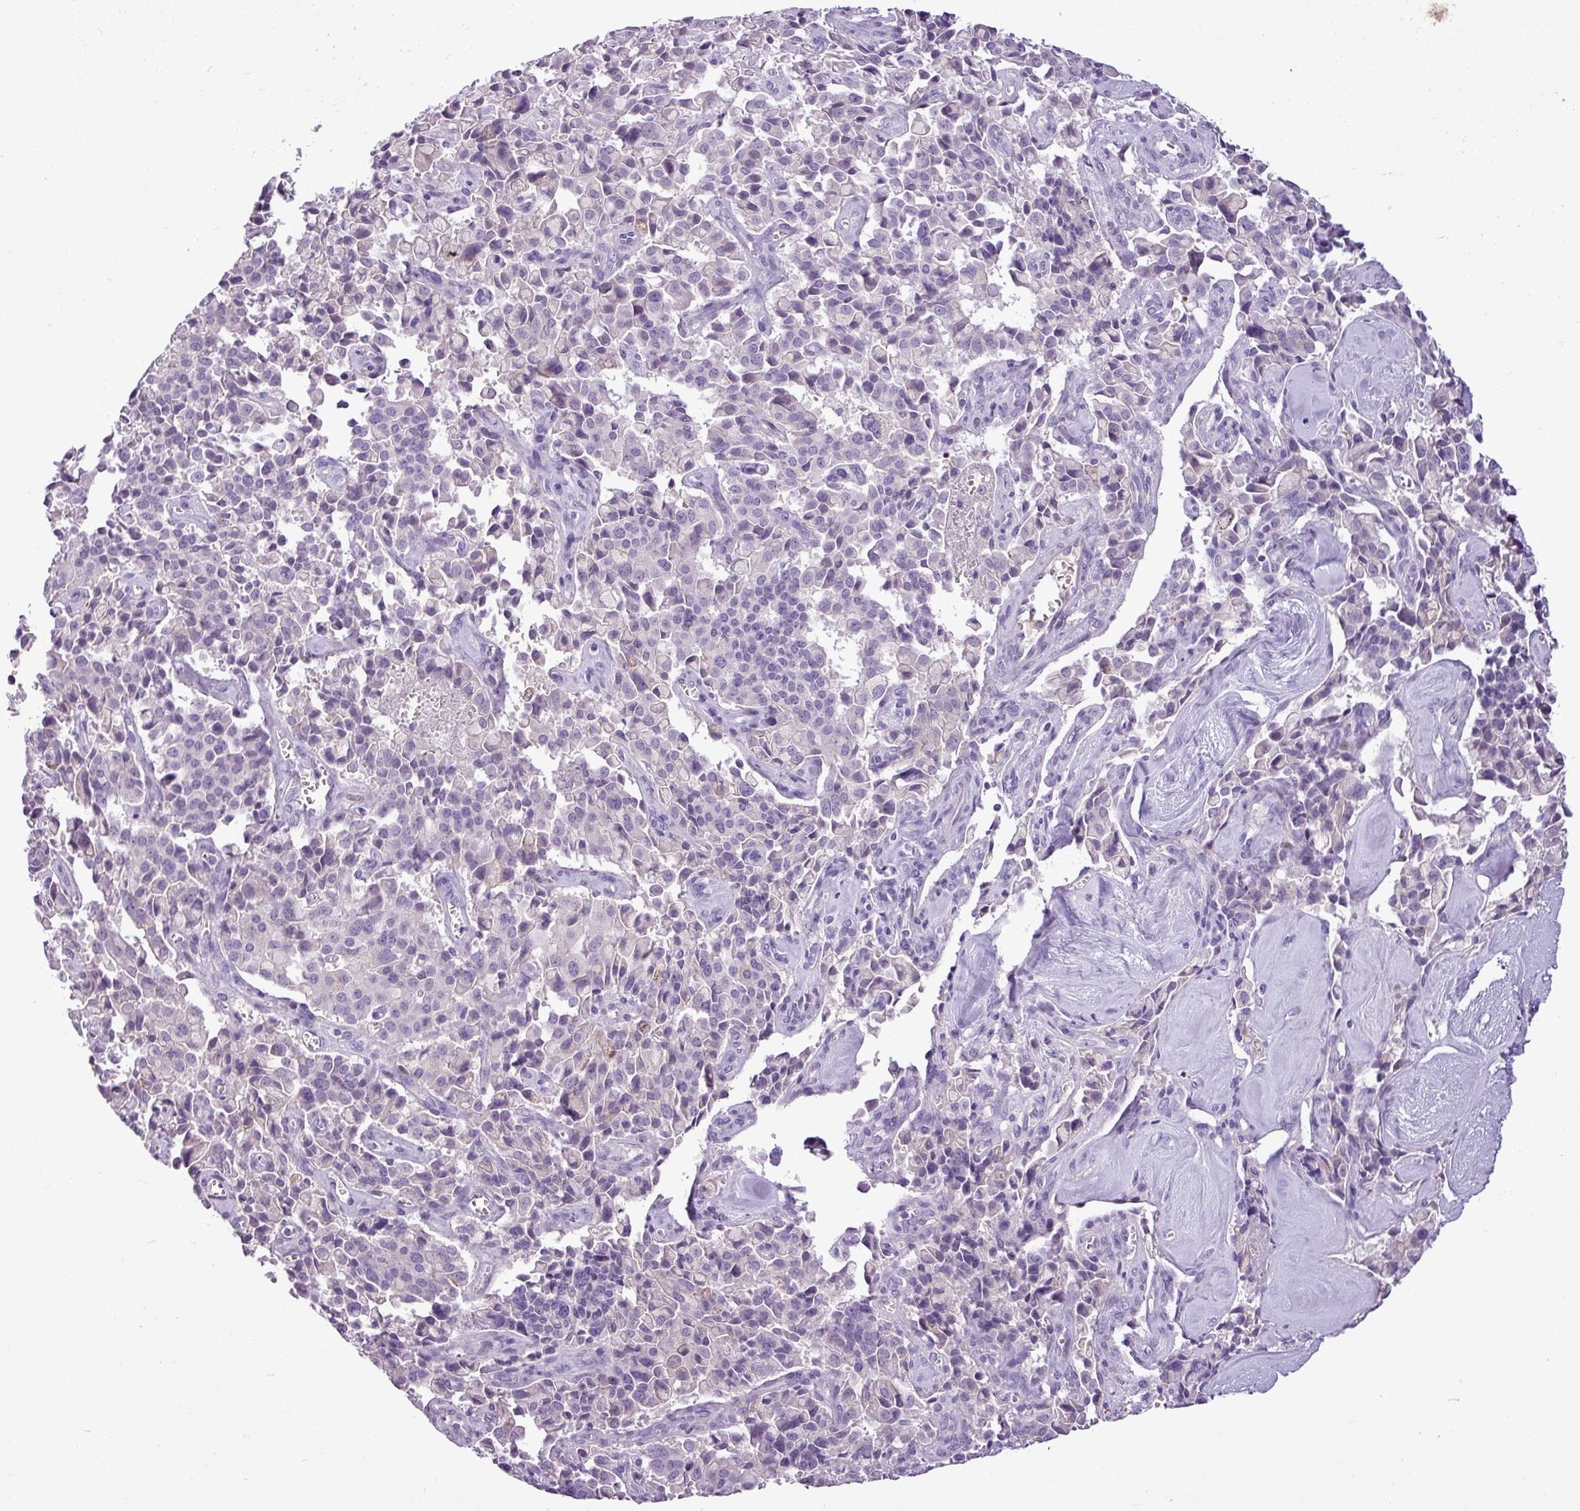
{"staining": {"intensity": "negative", "quantity": "none", "location": "none"}, "tissue": "pancreatic cancer", "cell_type": "Tumor cells", "image_type": "cancer", "snomed": [{"axis": "morphology", "description": "Adenocarcinoma, NOS"}, {"axis": "topography", "description": "Pancreas"}], "caption": "This is an IHC micrograph of human pancreatic cancer. There is no staining in tumor cells.", "gene": "IL17A", "patient": {"sex": "male", "age": 65}}